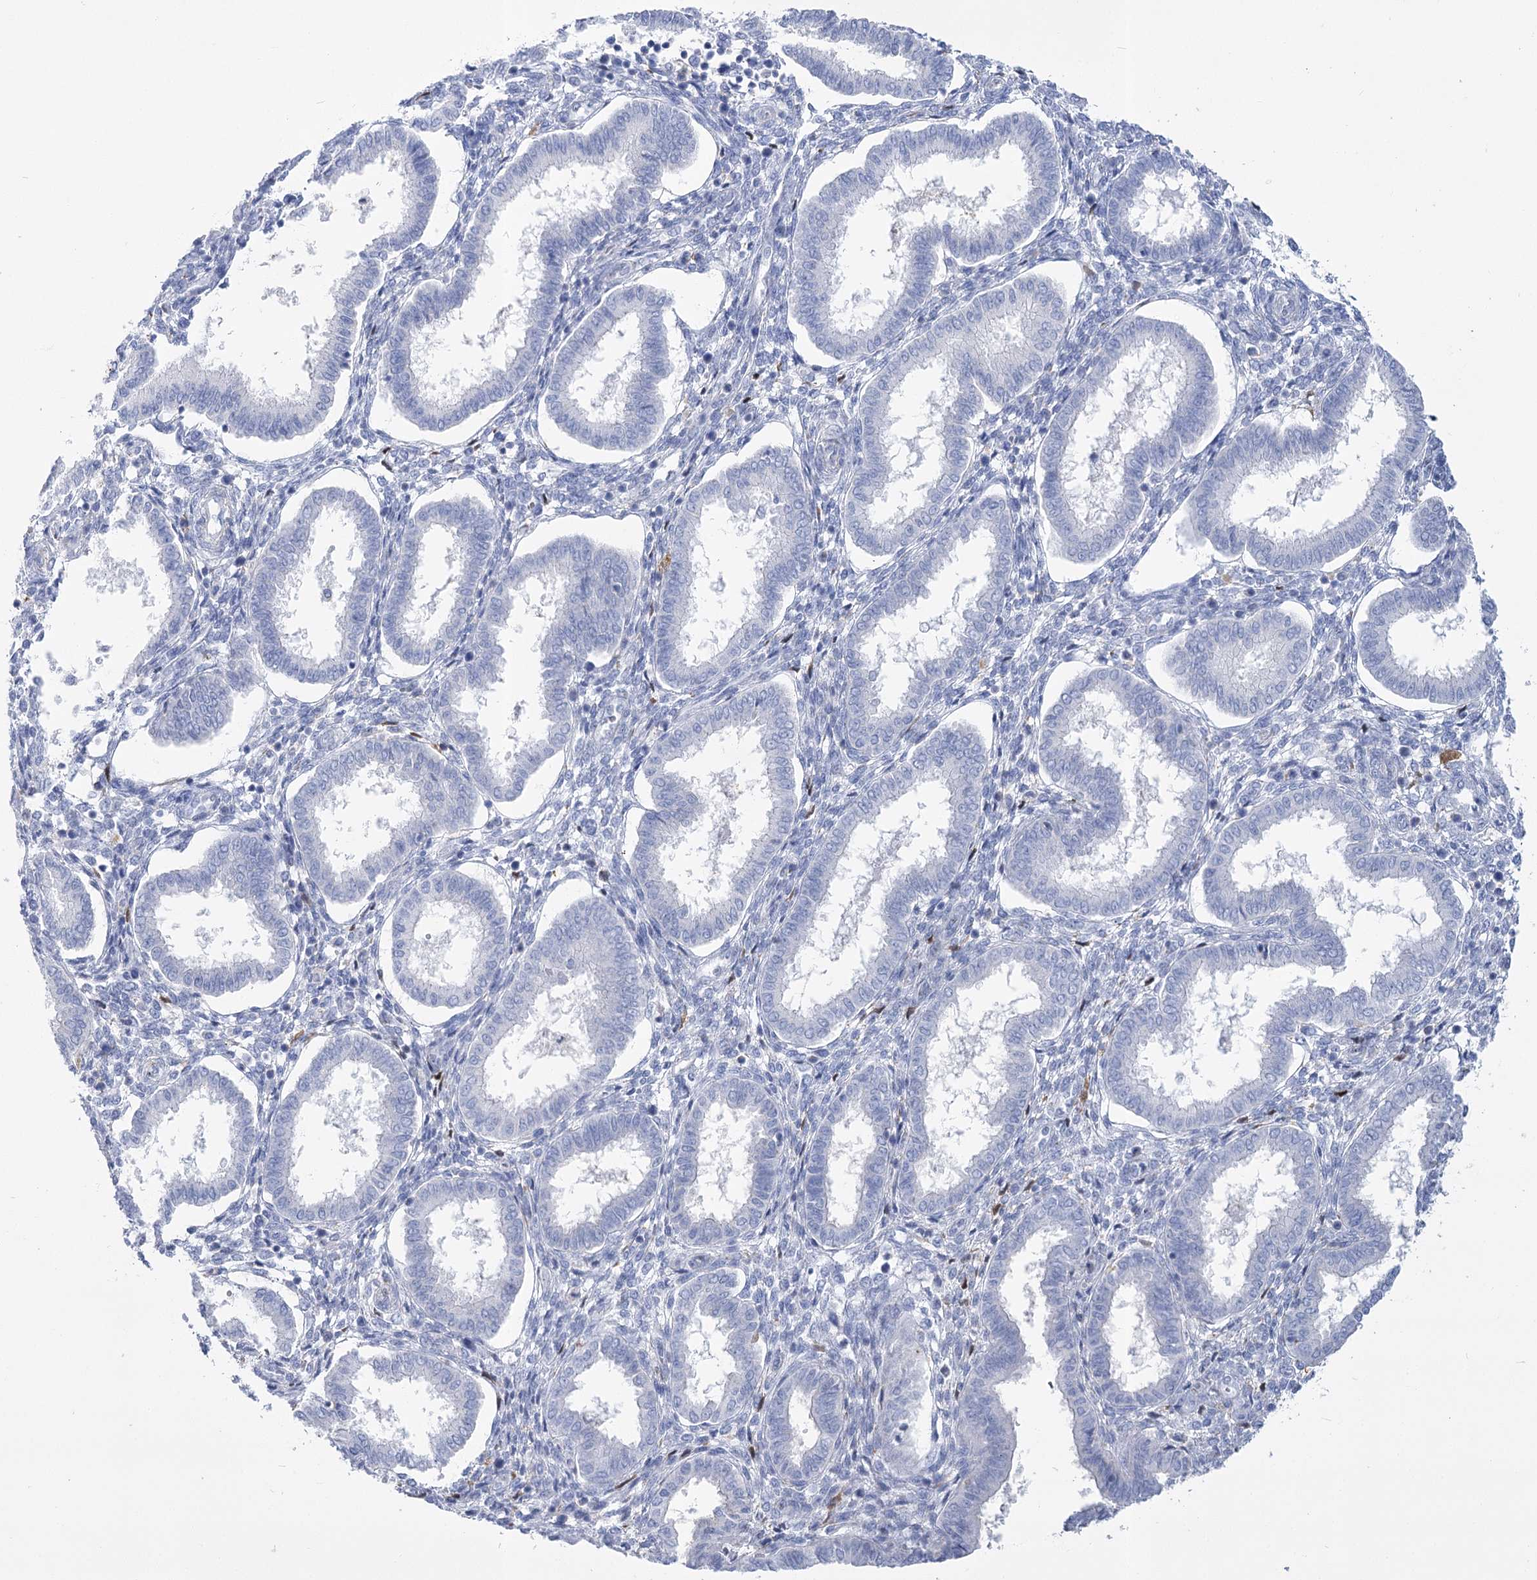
{"staining": {"intensity": "negative", "quantity": "none", "location": "none"}, "tissue": "endometrium", "cell_type": "Cells in endometrial stroma", "image_type": "normal", "snomed": [{"axis": "morphology", "description": "Normal tissue, NOS"}, {"axis": "topography", "description": "Endometrium"}], "caption": "This is an immunohistochemistry histopathology image of normal human endometrium. There is no positivity in cells in endometrial stroma.", "gene": "PCDHA1", "patient": {"sex": "female", "age": 24}}